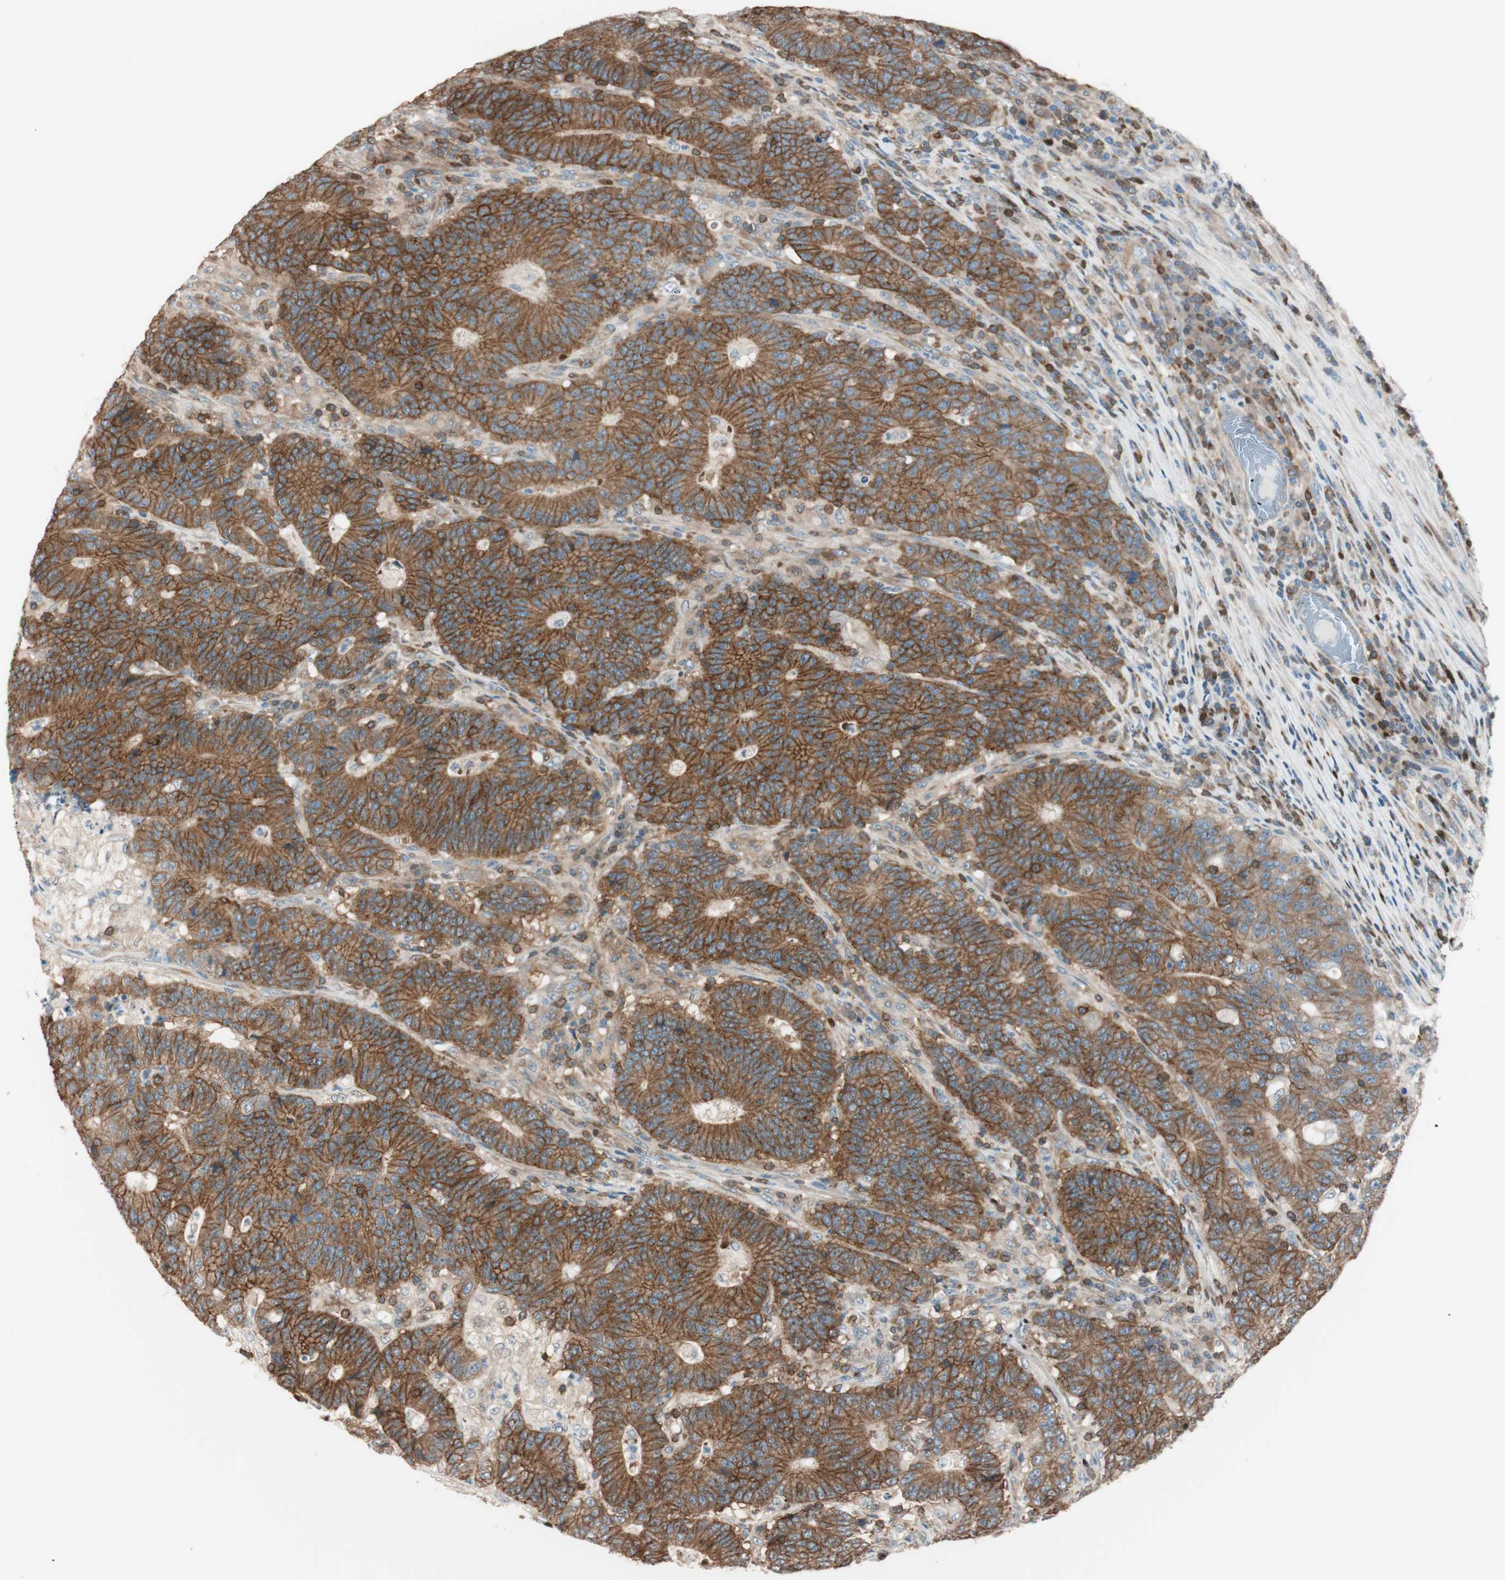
{"staining": {"intensity": "strong", "quantity": ">75%", "location": "cytoplasmic/membranous"}, "tissue": "colorectal cancer", "cell_type": "Tumor cells", "image_type": "cancer", "snomed": [{"axis": "morphology", "description": "Normal tissue, NOS"}, {"axis": "morphology", "description": "Adenocarcinoma, NOS"}, {"axis": "topography", "description": "Colon"}], "caption": "Immunohistochemistry (DAB (3,3'-diaminobenzidine)) staining of human colorectal adenocarcinoma demonstrates strong cytoplasmic/membranous protein positivity in approximately >75% of tumor cells.", "gene": "BIN1", "patient": {"sex": "female", "age": 75}}